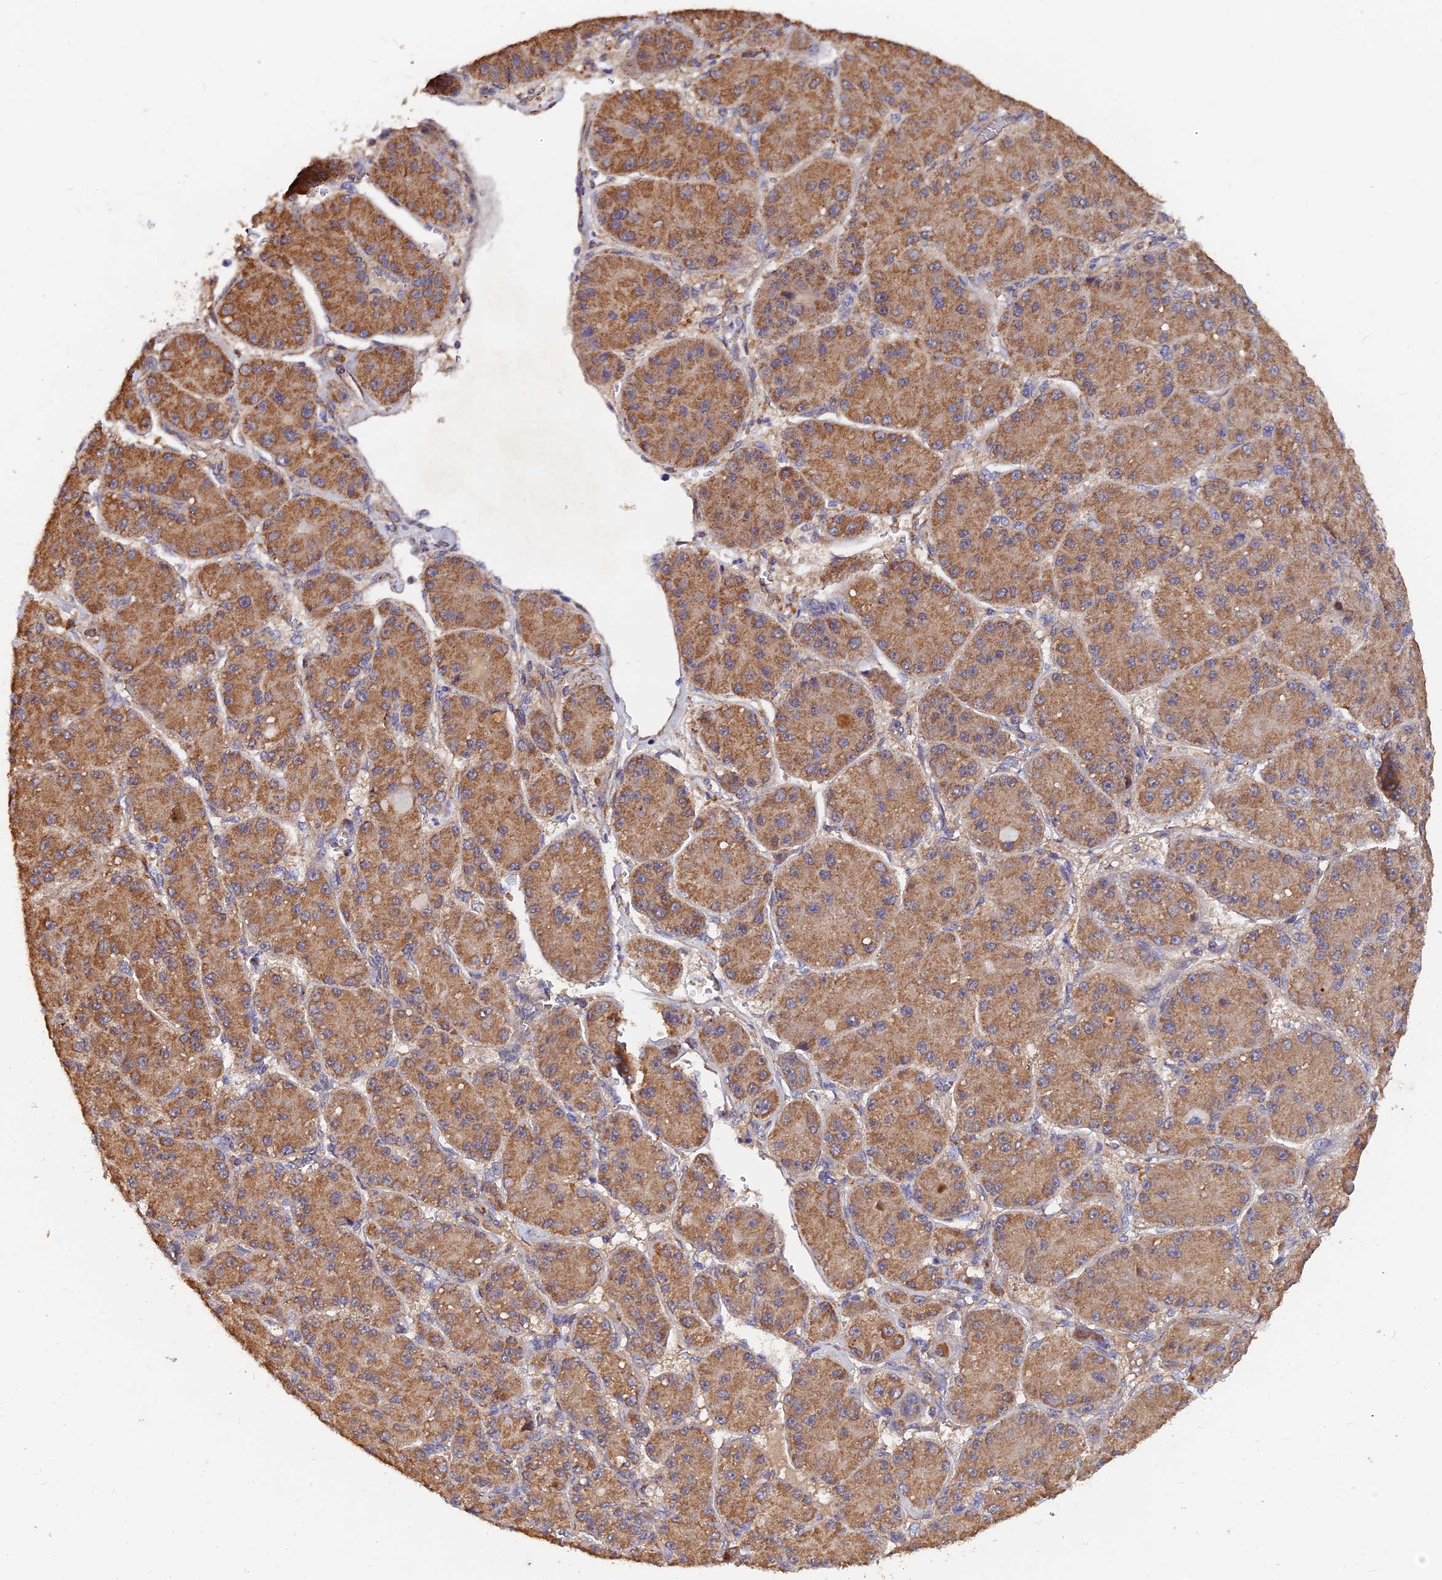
{"staining": {"intensity": "moderate", "quantity": ">75%", "location": "cytoplasmic/membranous"}, "tissue": "liver cancer", "cell_type": "Tumor cells", "image_type": "cancer", "snomed": [{"axis": "morphology", "description": "Carcinoma, Hepatocellular, NOS"}, {"axis": "topography", "description": "Liver"}], "caption": "High-power microscopy captured an immunohistochemistry (IHC) micrograph of liver cancer (hepatocellular carcinoma), revealing moderate cytoplasmic/membranous positivity in about >75% of tumor cells.", "gene": "SLC38A11", "patient": {"sex": "male", "age": 67}}